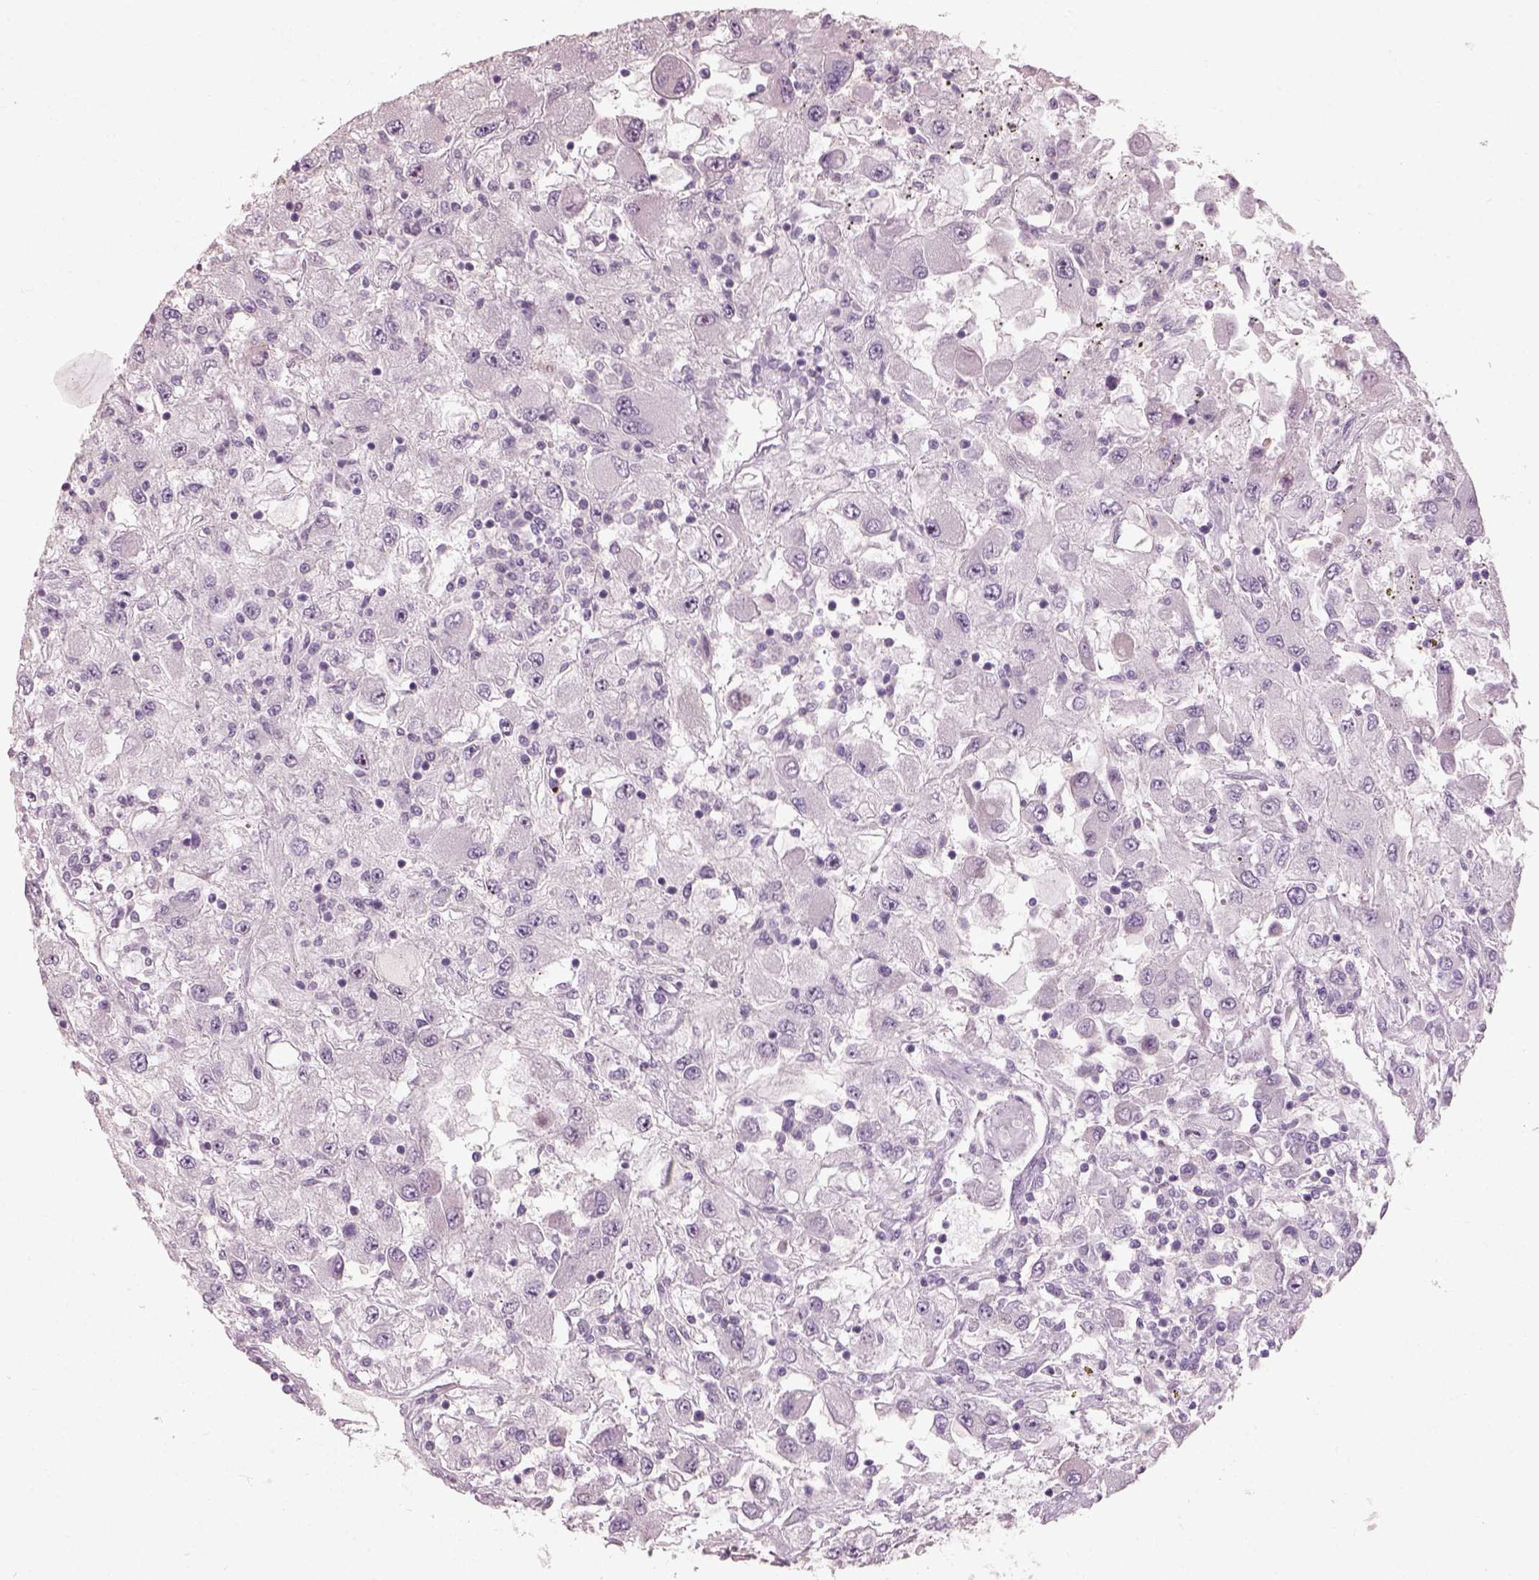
{"staining": {"intensity": "negative", "quantity": "none", "location": "none"}, "tissue": "renal cancer", "cell_type": "Tumor cells", "image_type": "cancer", "snomed": [{"axis": "morphology", "description": "Adenocarcinoma, NOS"}, {"axis": "topography", "description": "Kidney"}], "caption": "Renal adenocarcinoma stained for a protein using immunohistochemistry displays no positivity tumor cells.", "gene": "CDS1", "patient": {"sex": "female", "age": 67}}